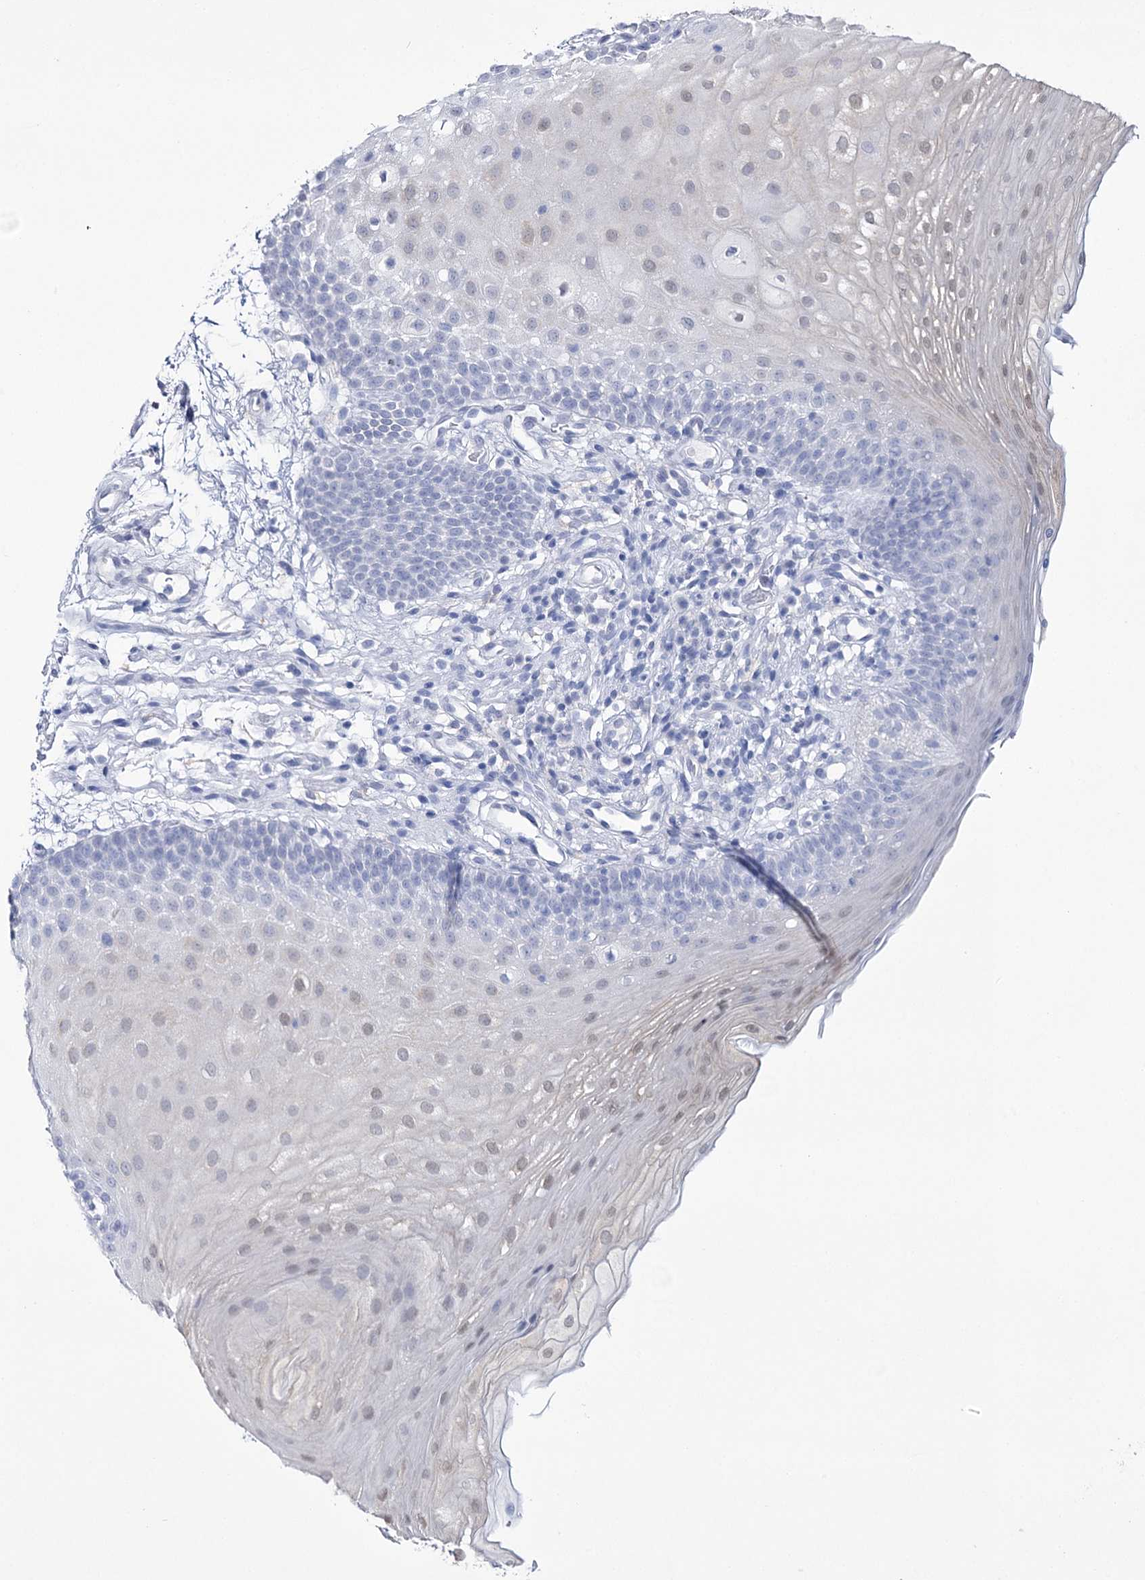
{"staining": {"intensity": "moderate", "quantity": "<25%", "location": "cytoplasmic/membranous,nuclear"}, "tissue": "oral mucosa", "cell_type": "Squamous epithelial cells", "image_type": "normal", "snomed": [{"axis": "morphology", "description": "Normal tissue, NOS"}, {"axis": "topography", "description": "Oral tissue"}], "caption": "Immunohistochemistry (IHC) staining of benign oral mucosa, which displays low levels of moderate cytoplasmic/membranous,nuclear staining in about <25% of squamous epithelial cells indicating moderate cytoplasmic/membranous,nuclear protein staining. The staining was performed using DAB (3,3'-diaminobenzidine) (brown) for protein detection and nuclei were counterstained in hematoxylin (blue).", "gene": "VGLL4", "patient": {"sex": "male", "age": 68}}